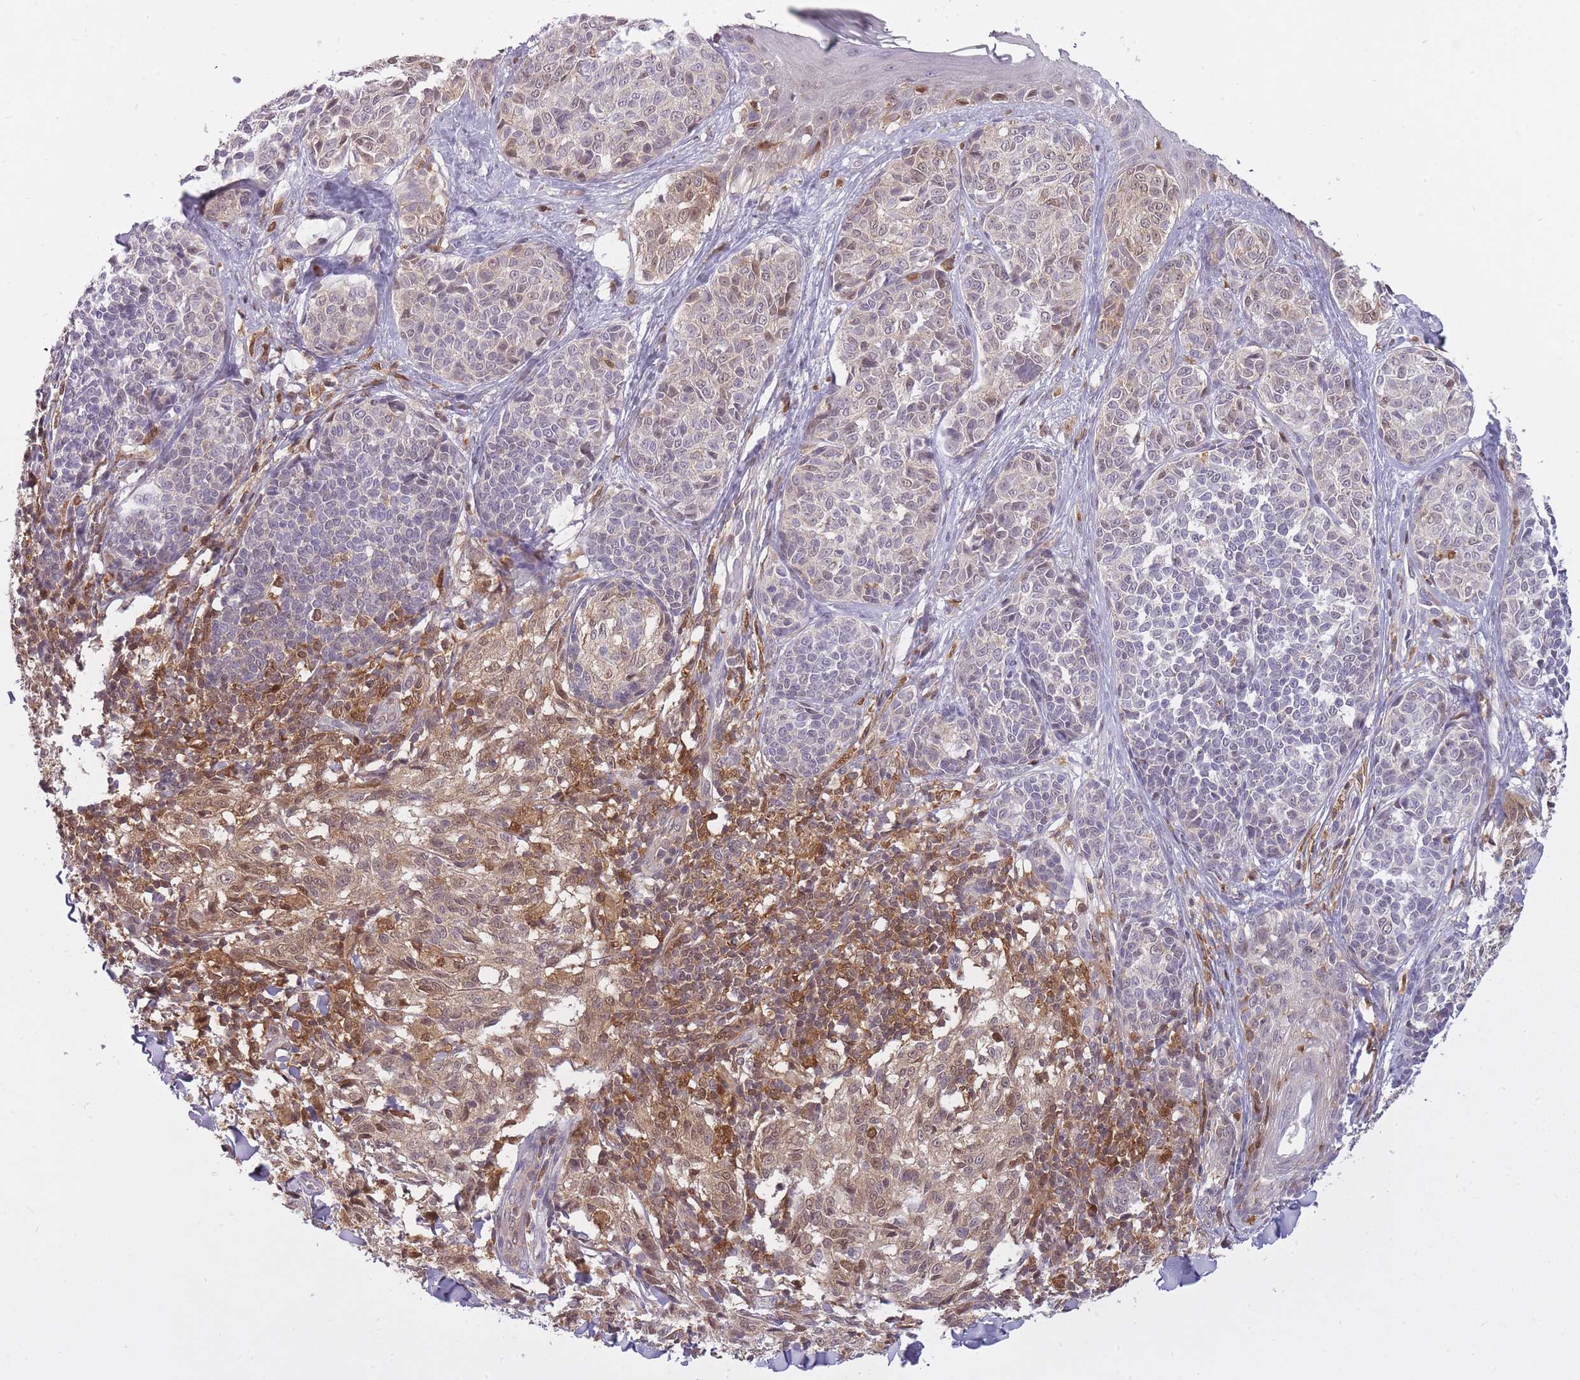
{"staining": {"intensity": "moderate", "quantity": "<25%", "location": "cytoplasmic/membranous,nuclear"}, "tissue": "melanoma", "cell_type": "Tumor cells", "image_type": "cancer", "snomed": [{"axis": "morphology", "description": "Malignant melanoma, NOS"}, {"axis": "topography", "description": "Skin of upper extremity"}], "caption": "Immunohistochemistry (IHC) of malignant melanoma shows low levels of moderate cytoplasmic/membranous and nuclear positivity in about <25% of tumor cells.", "gene": "CXorf38", "patient": {"sex": "male", "age": 40}}